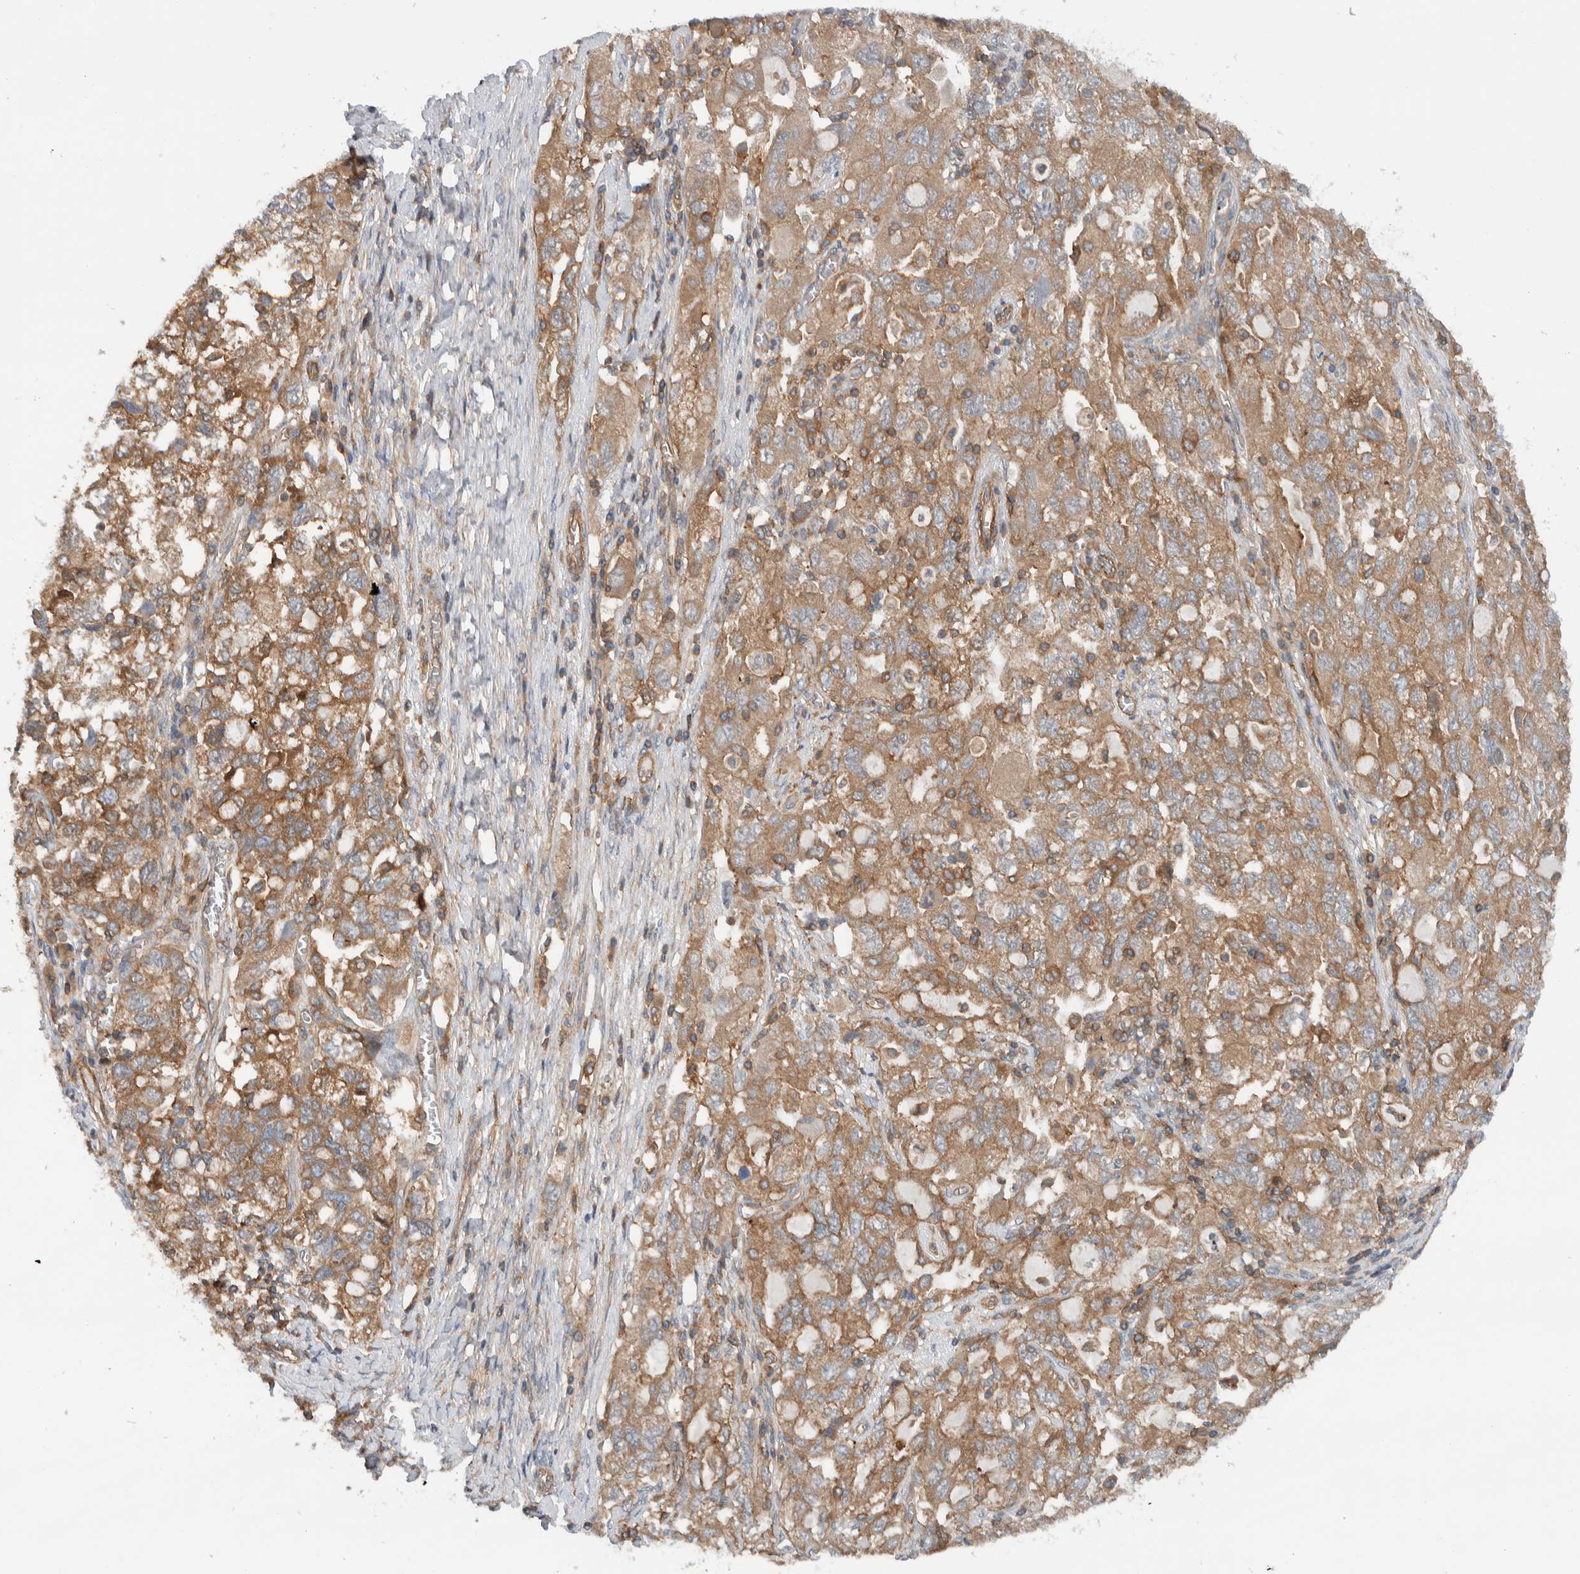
{"staining": {"intensity": "moderate", "quantity": ">75%", "location": "cytoplasmic/membranous"}, "tissue": "ovarian cancer", "cell_type": "Tumor cells", "image_type": "cancer", "snomed": [{"axis": "morphology", "description": "Carcinoma, NOS"}, {"axis": "morphology", "description": "Cystadenocarcinoma, serous, NOS"}, {"axis": "topography", "description": "Ovary"}], "caption": "Immunohistochemistry (IHC) (DAB) staining of human ovarian cancer displays moderate cytoplasmic/membranous protein positivity in approximately >75% of tumor cells.", "gene": "MPRIP", "patient": {"sex": "female", "age": 69}}